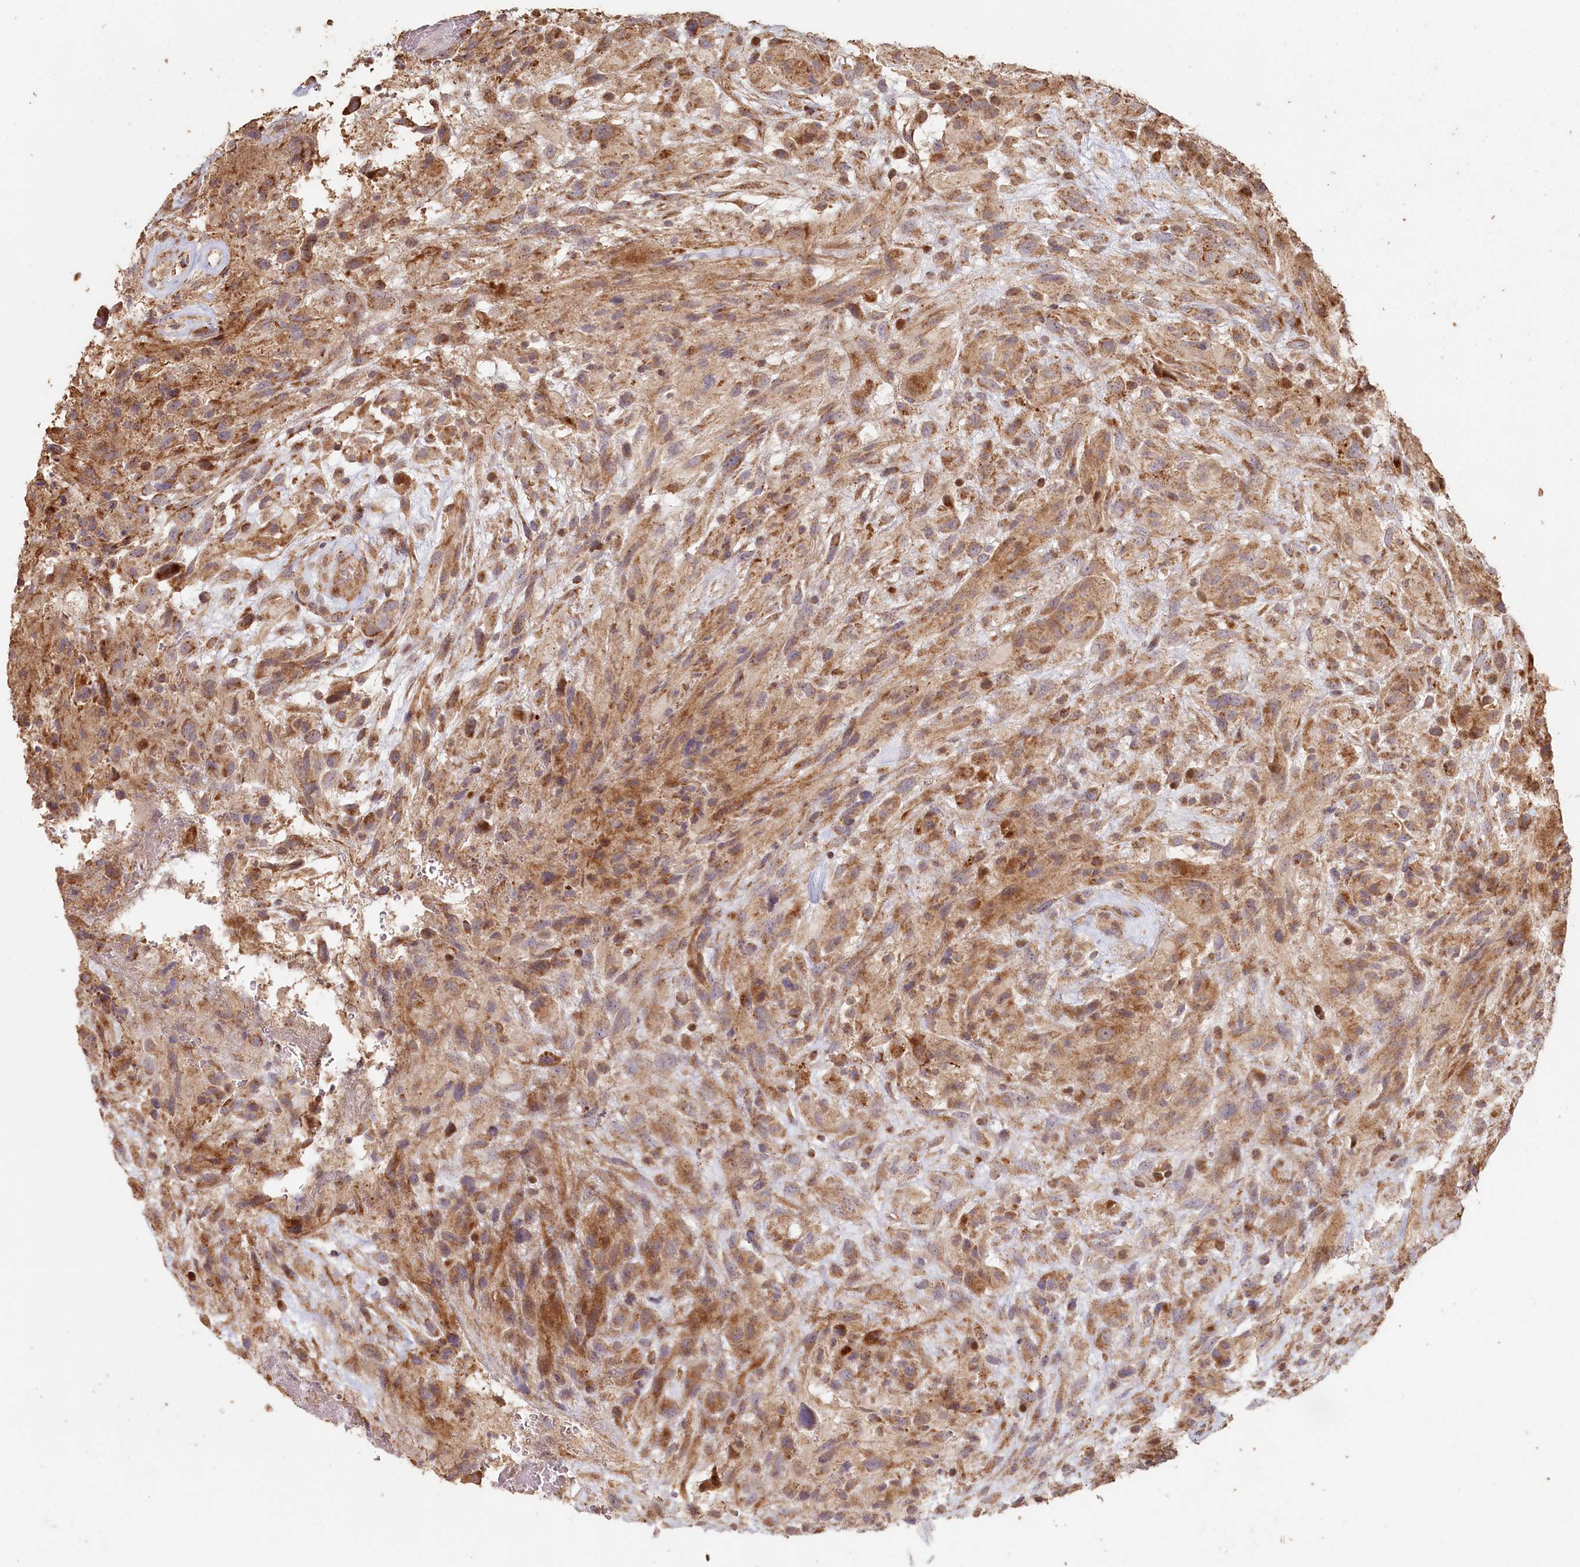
{"staining": {"intensity": "moderate", "quantity": ">75%", "location": "cytoplasmic/membranous"}, "tissue": "glioma", "cell_type": "Tumor cells", "image_type": "cancer", "snomed": [{"axis": "morphology", "description": "Glioma, malignant, High grade"}, {"axis": "topography", "description": "Brain"}], "caption": "This is an image of IHC staining of glioma, which shows moderate staining in the cytoplasmic/membranous of tumor cells.", "gene": "HAL", "patient": {"sex": "male", "age": 61}}